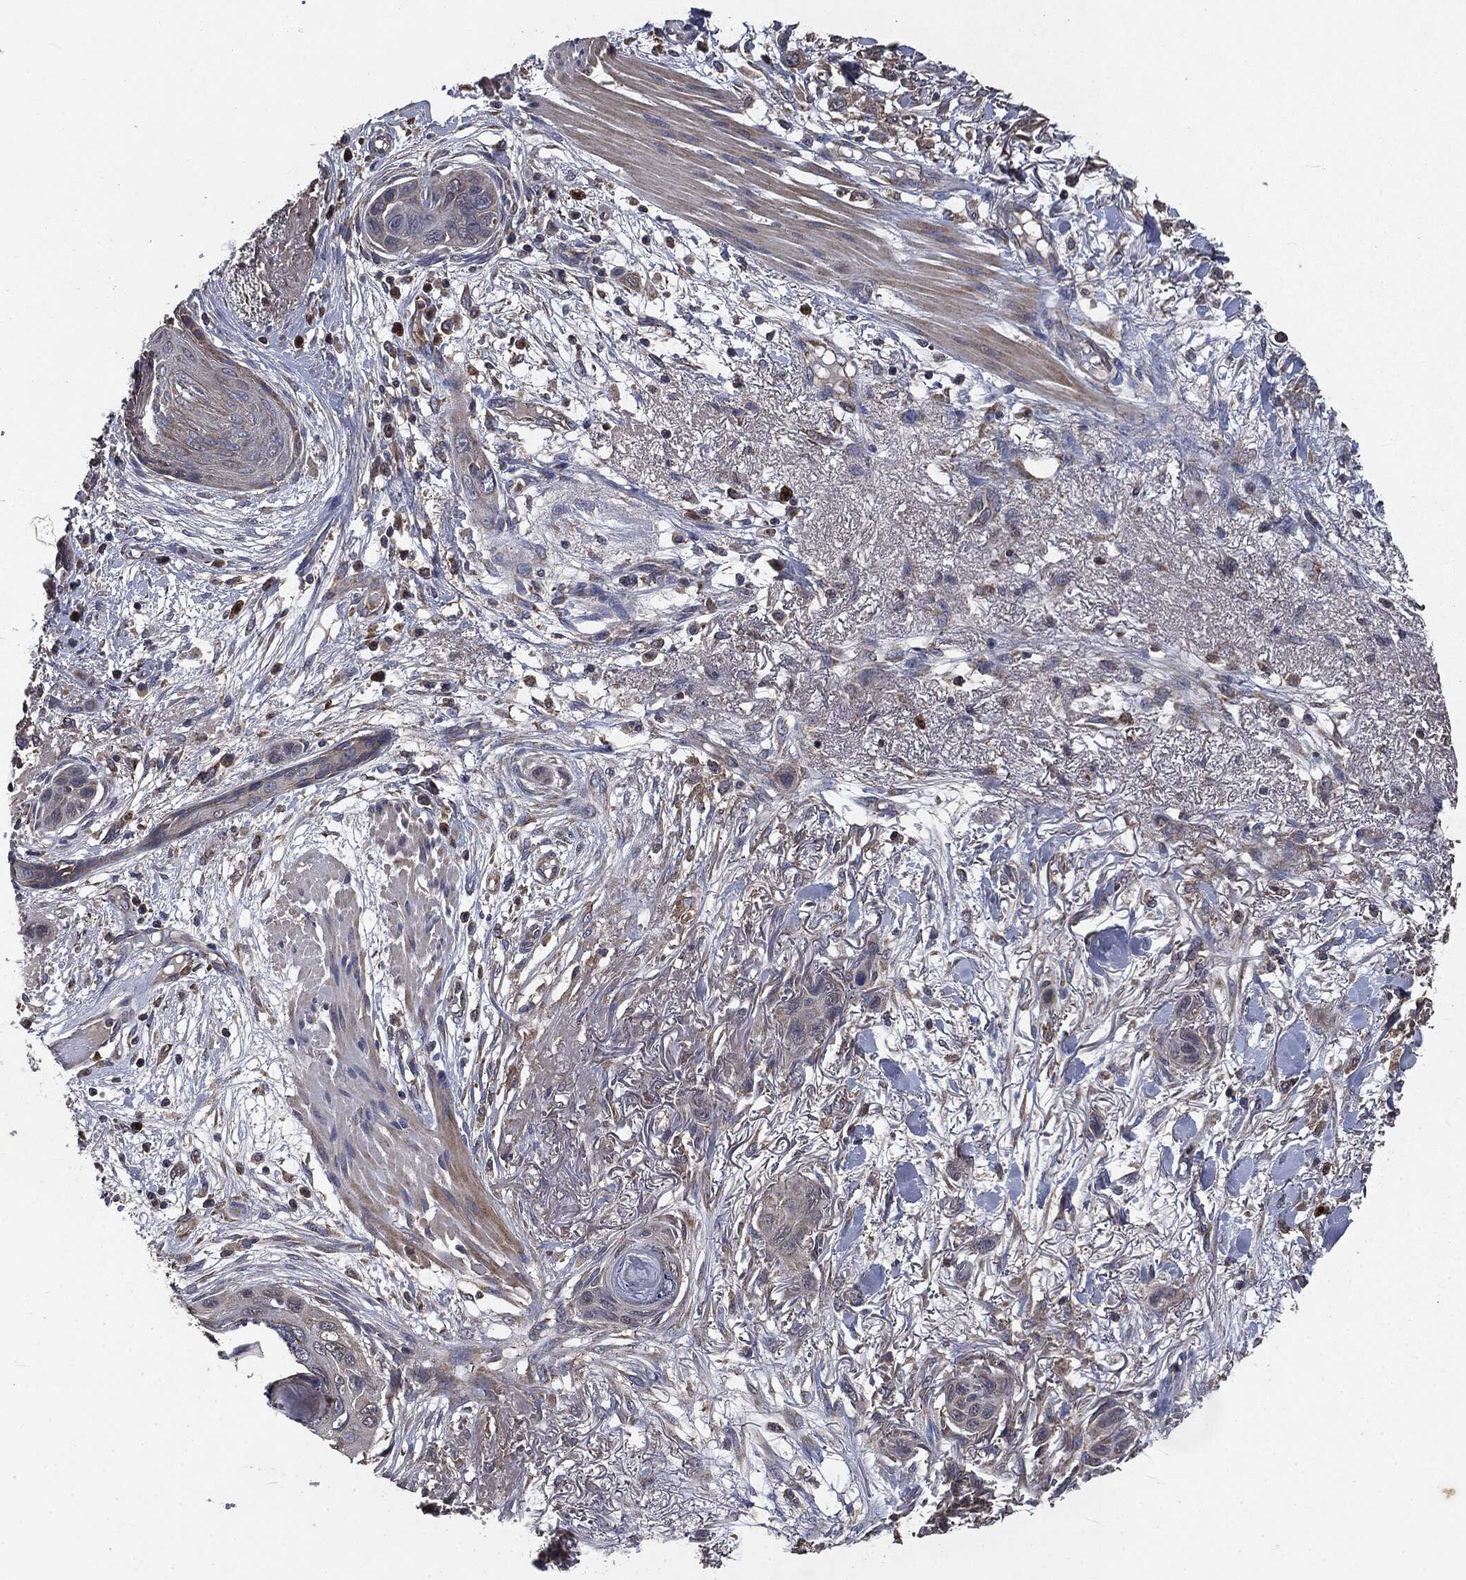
{"staining": {"intensity": "negative", "quantity": "none", "location": "none"}, "tissue": "skin cancer", "cell_type": "Tumor cells", "image_type": "cancer", "snomed": [{"axis": "morphology", "description": "Squamous cell carcinoma, NOS"}, {"axis": "topography", "description": "Skin"}], "caption": "Skin squamous cell carcinoma stained for a protein using IHC shows no staining tumor cells.", "gene": "MAPK6", "patient": {"sex": "male", "age": 79}}